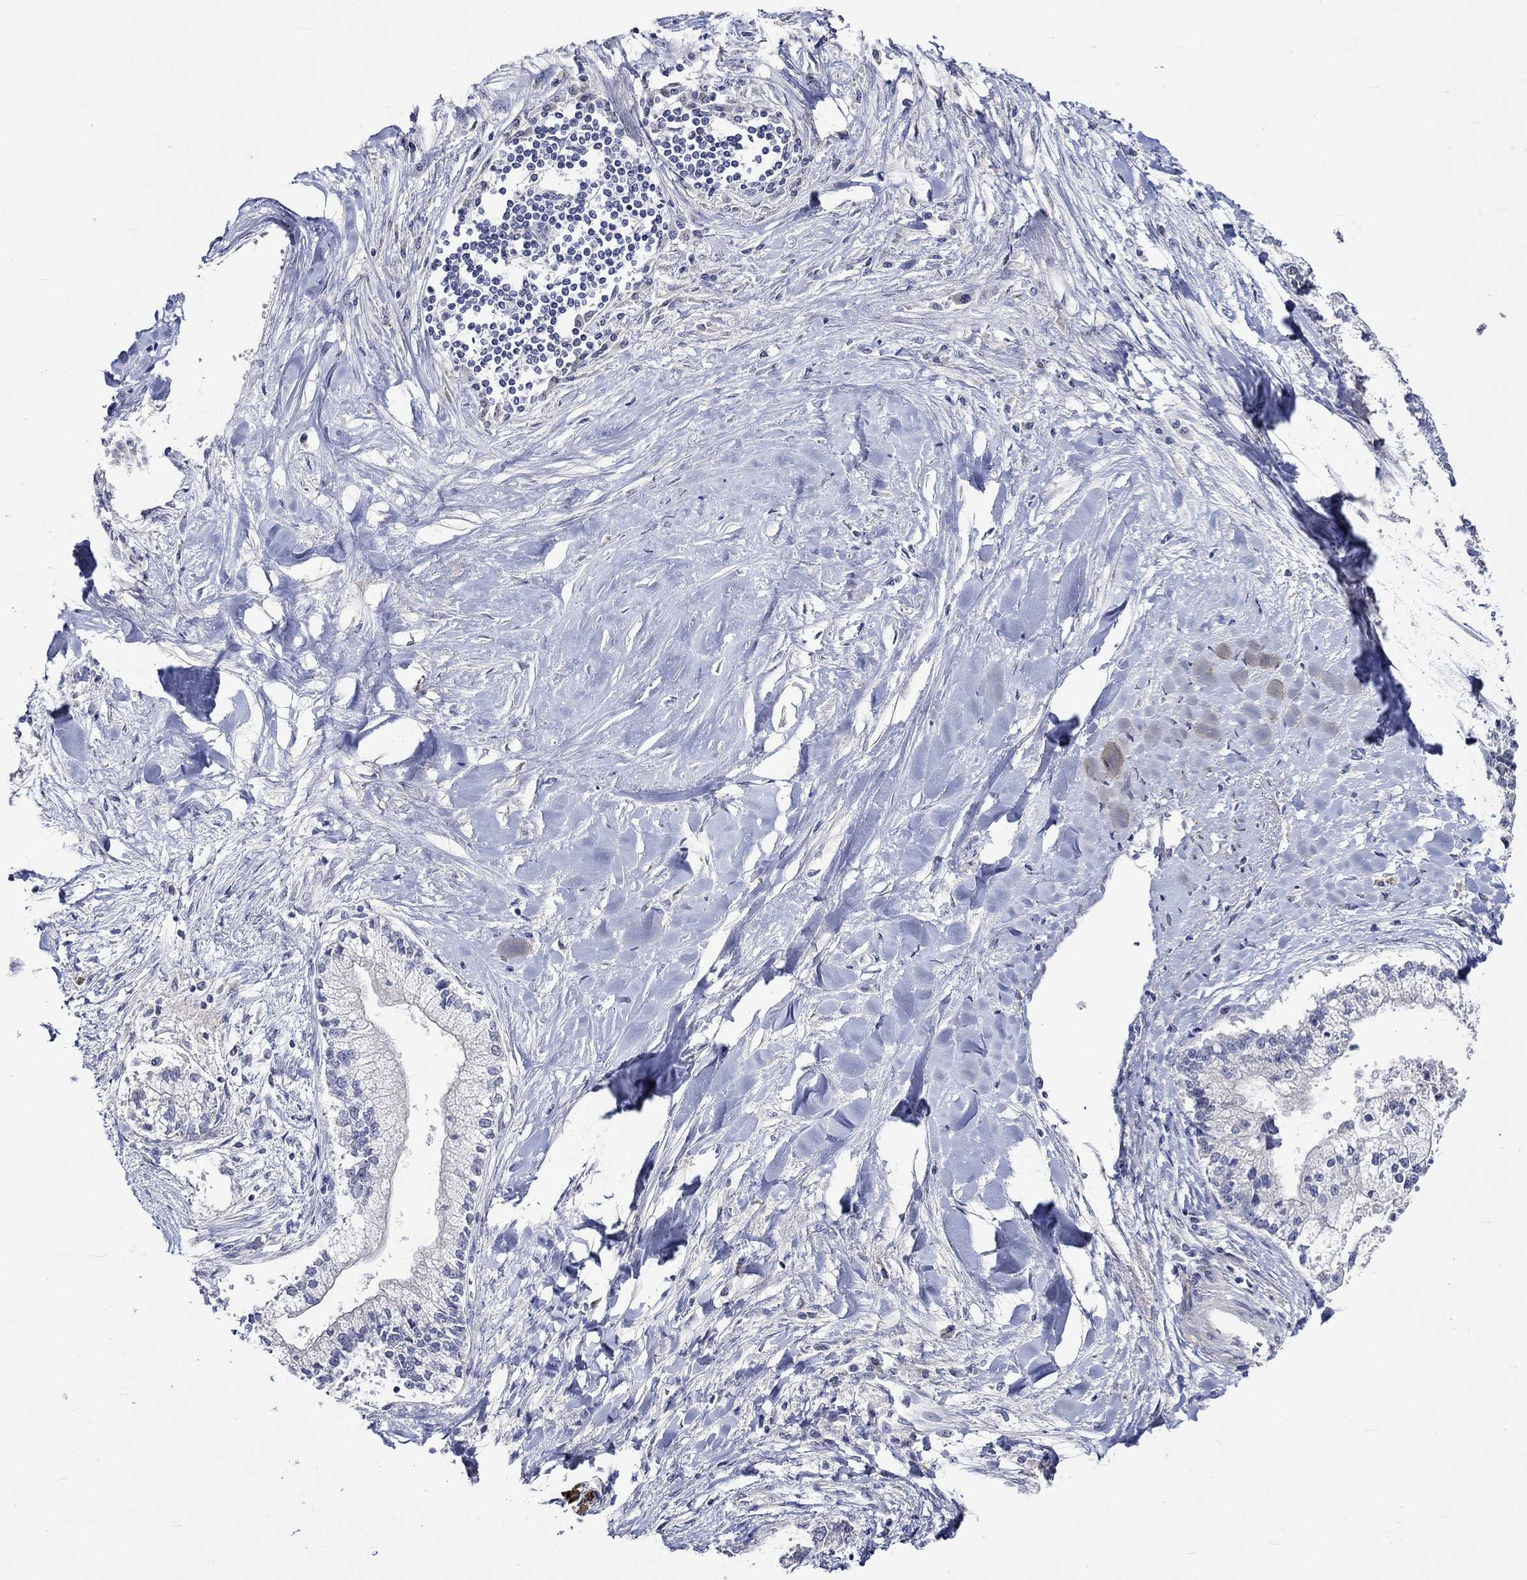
{"staining": {"intensity": "negative", "quantity": "none", "location": "none"}, "tissue": "liver cancer", "cell_type": "Tumor cells", "image_type": "cancer", "snomed": [{"axis": "morphology", "description": "Cholangiocarcinoma"}, {"axis": "topography", "description": "Liver"}], "caption": "High power microscopy photomicrograph of an immunohistochemistry (IHC) micrograph of liver cancer (cholangiocarcinoma), revealing no significant expression in tumor cells. (IHC, brightfield microscopy, high magnification).", "gene": "CRYAB", "patient": {"sex": "male", "age": 50}}